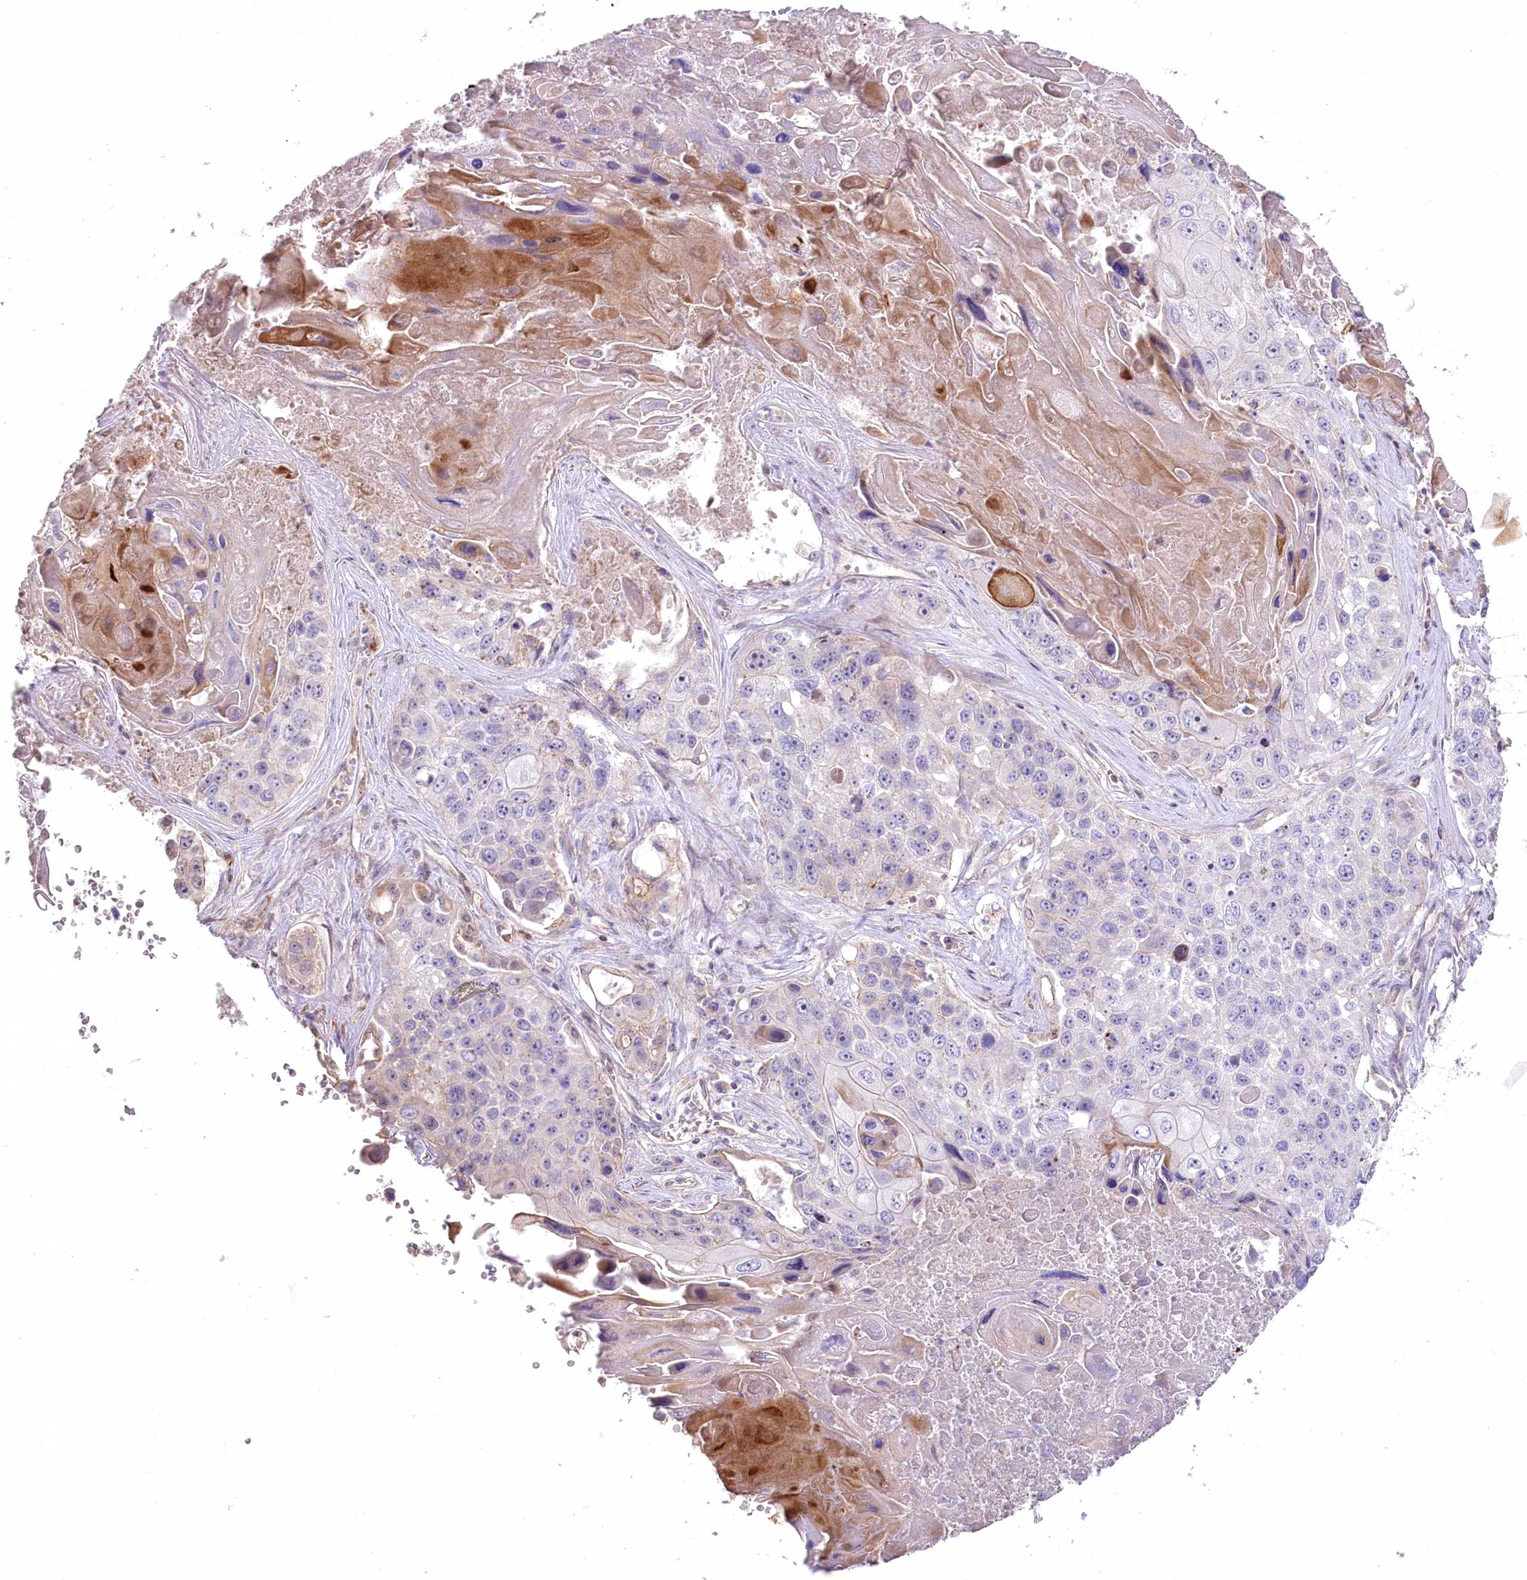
{"staining": {"intensity": "negative", "quantity": "none", "location": "none"}, "tissue": "lung cancer", "cell_type": "Tumor cells", "image_type": "cancer", "snomed": [{"axis": "morphology", "description": "Squamous cell carcinoma, NOS"}, {"axis": "topography", "description": "Lung"}], "caption": "Immunohistochemical staining of human lung cancer displays no significant expression in tumor cells.", "gene": "SLC6A11", "patient": {"sex": "male", "age": 61}}